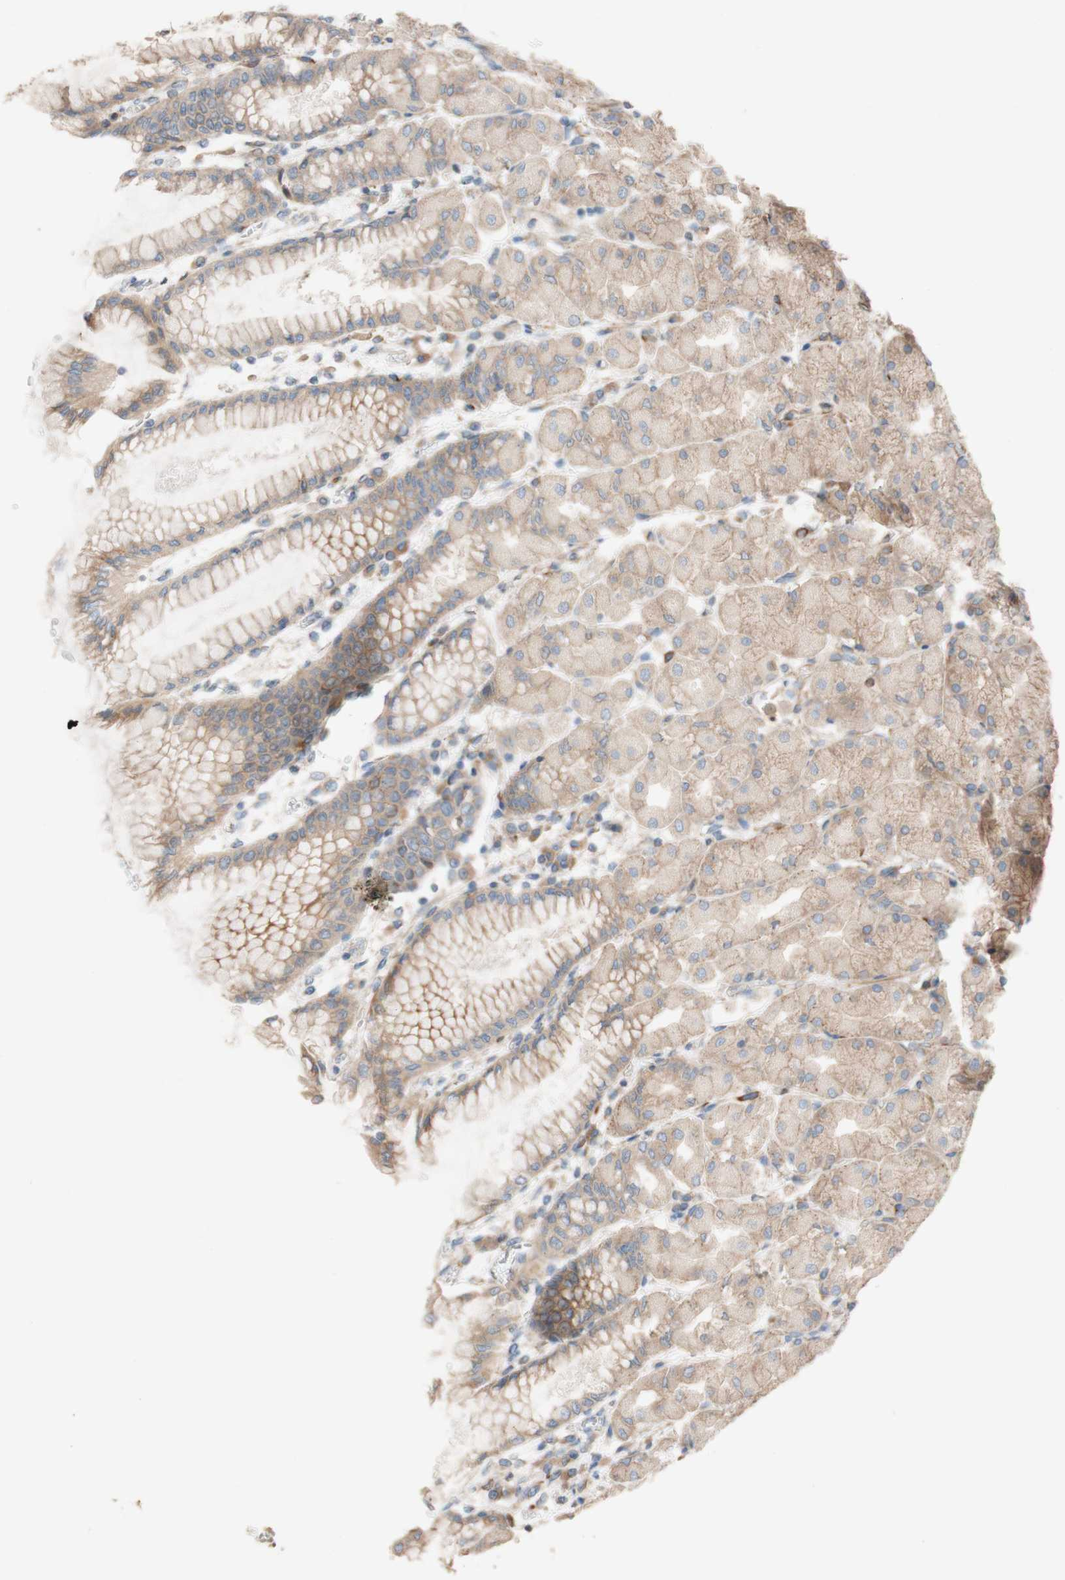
{"staining": {"intensity": "moderate", "quantity": "25%-75%", "location": "cytoplasmic/membranous"}, "tissue": "stomach", "cell_type": "Glandular cells", "image_type": "normal", "snomed": [{"axis": "morphology", "description": "Normal tissue, NOS"}, {"axis": "topography", "description": "Stomach, upper"}], "caption": "An image of human stomach stained for a protein reveals moderate cytoplasmic/membranous brown staining in glandular cells.", "gene": "C1orf43", "patient": {"sex": "female", "age": 56}}